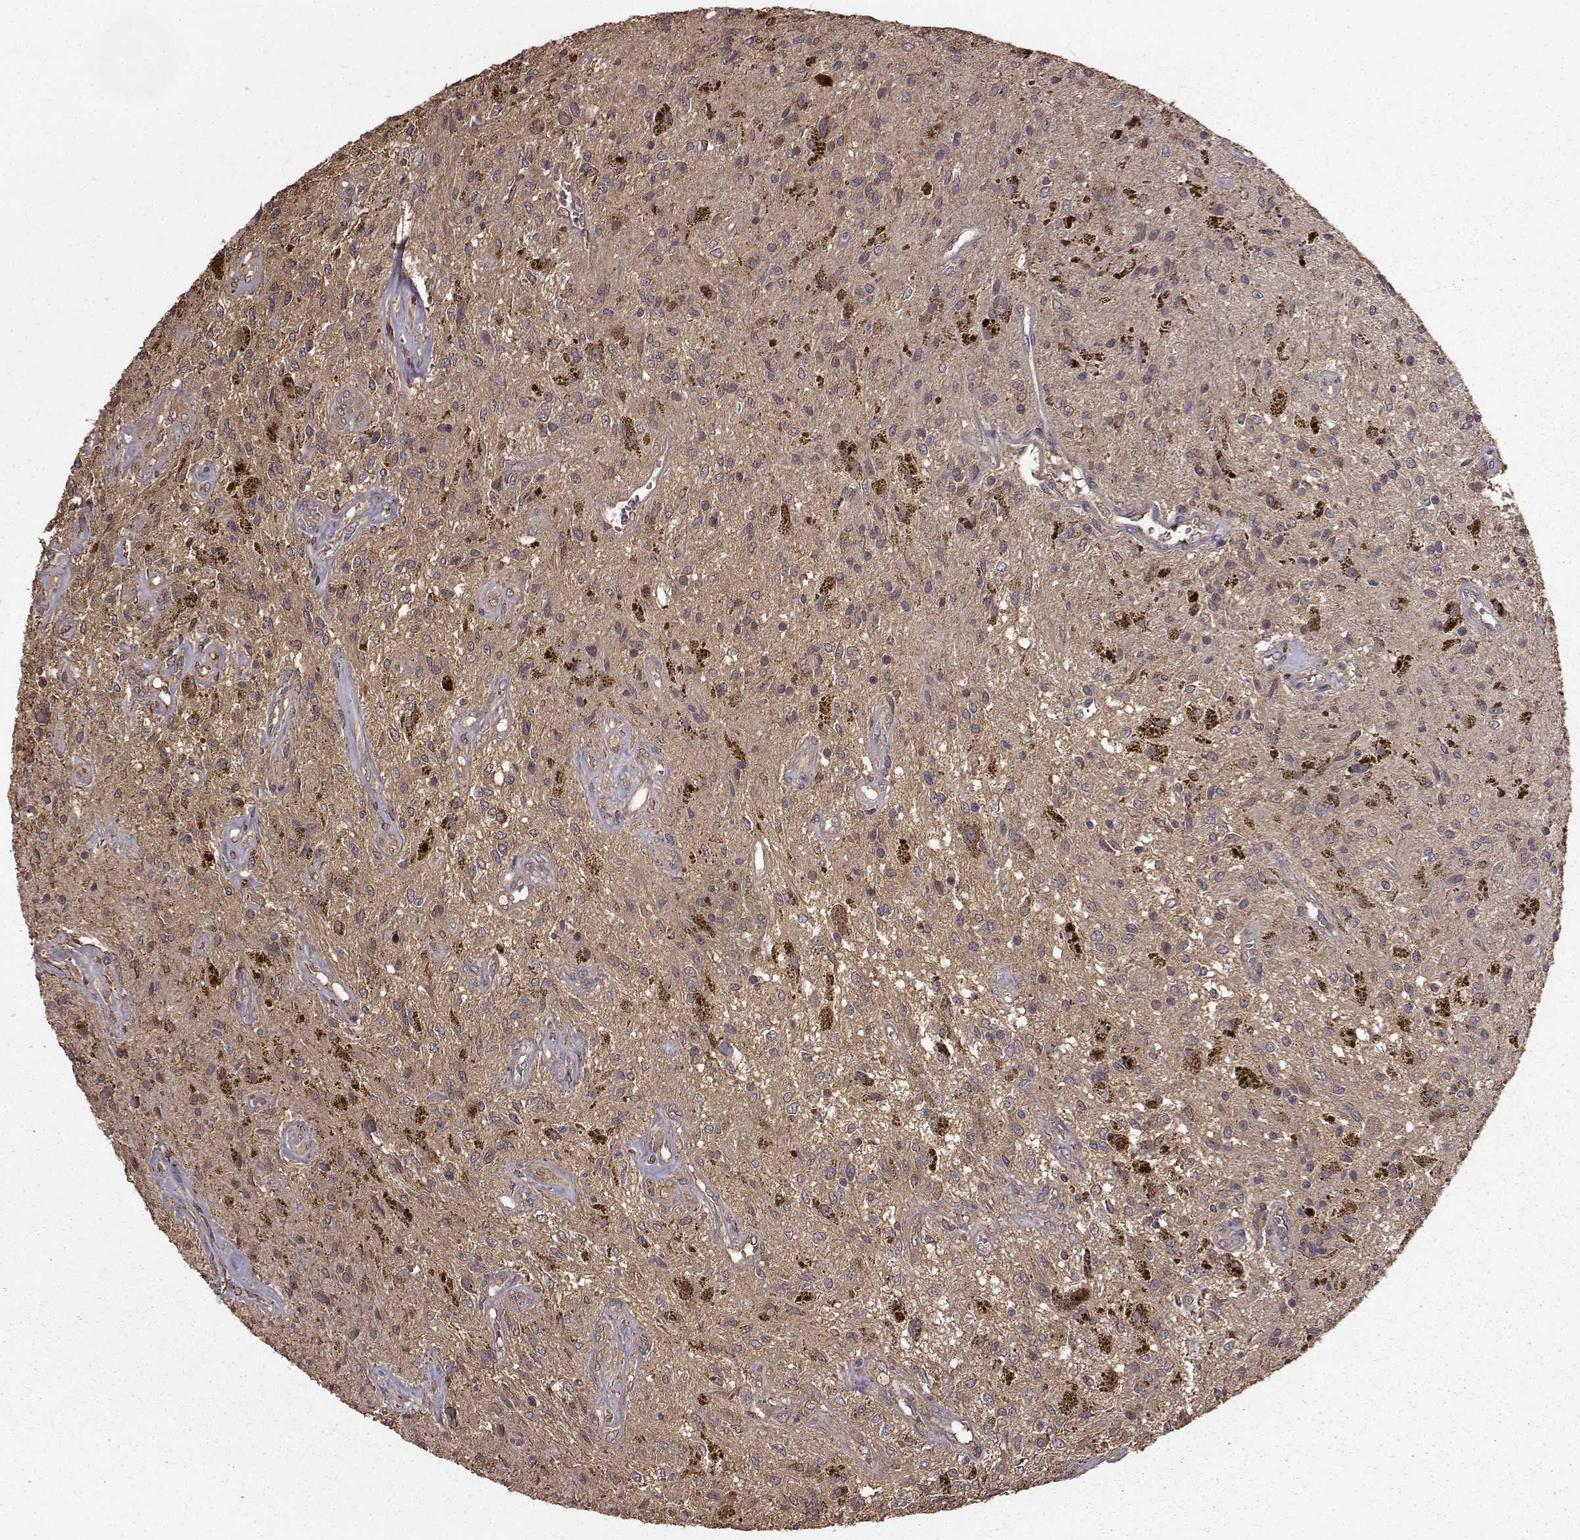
{"staining": {"intensity": "negative", "quantity": "none", "location": "none"}, "tissue": "glioma", "cell_type": "Tumor cells", "image_type": "cancer", "snomed": [{"axis": "morphology", "description": "Glioma, malignant, Low grade"}, {"axis": "topography", "description": "Cerebellum"}], "caption": "IHC histopathology image of neoplastic tissue: glioma stained with DAB demonstrates no significant protein staining in tumor cells.", "gene": "NME1-NME2", "patient": {"sex": "female", "age": 14}}